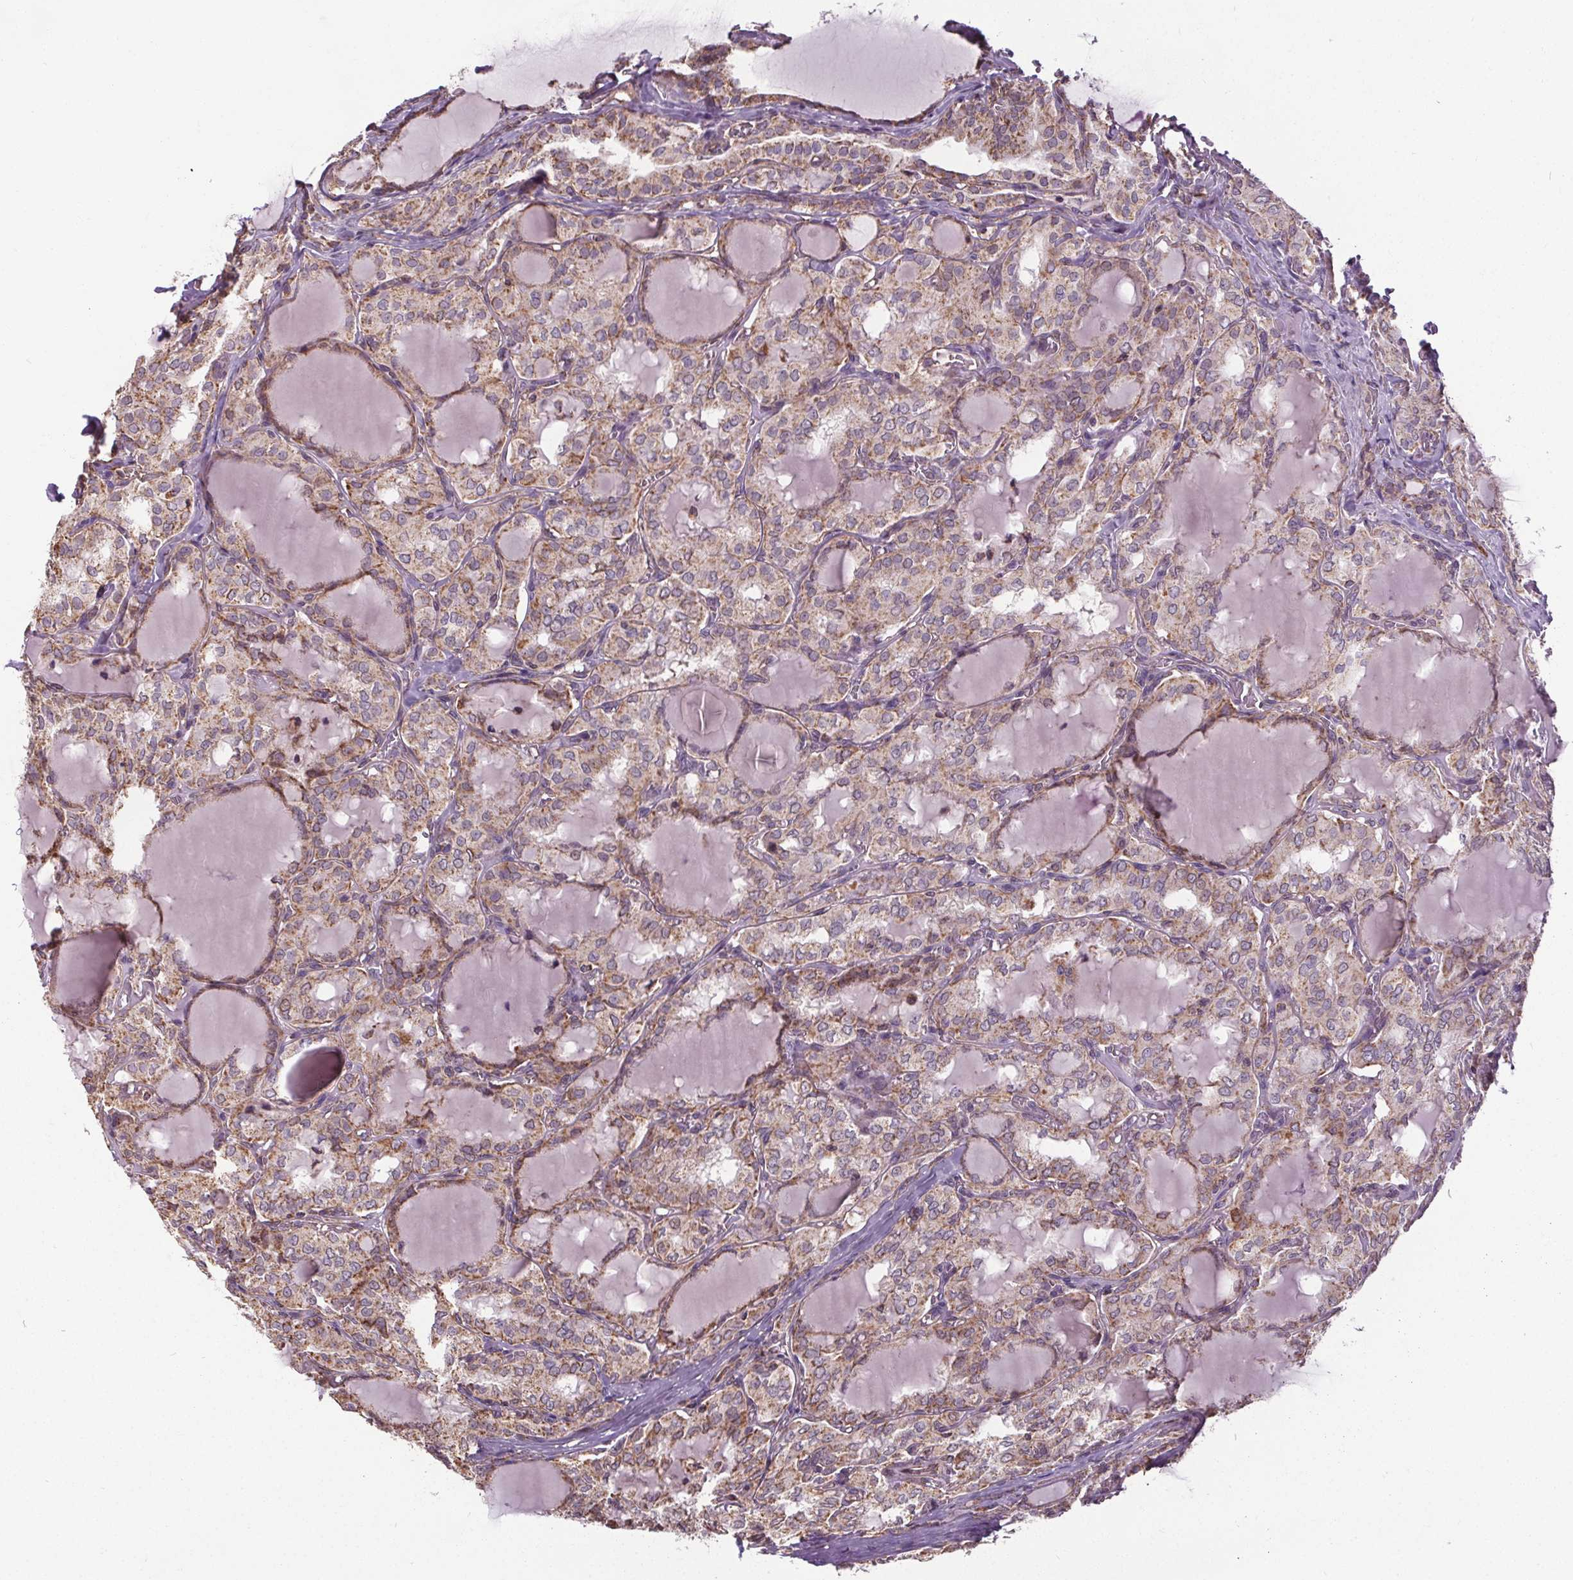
{"staining": {"intensity": "weak", "quantity": ">75%", "location": "cytoplasmic/membranous"}, "tissue": "thyroid cancer", "cell_type": "Tumor cells", "image_type": "cancer", "snomed": [{"axis": "morphology", "description": "Papillary adenocarcinoma, NOS"}, {"axis": "topography", "description": "Thyroid gland"}], "caption": "Thyroid papillary adenocarcinoma stained with a brown dye reveals weak cytoplasmic/membranous positive staining in approximately >75% of tumor cells.", "gene": "ZNF548", "patient": {"sex": "male", "age": 20}}